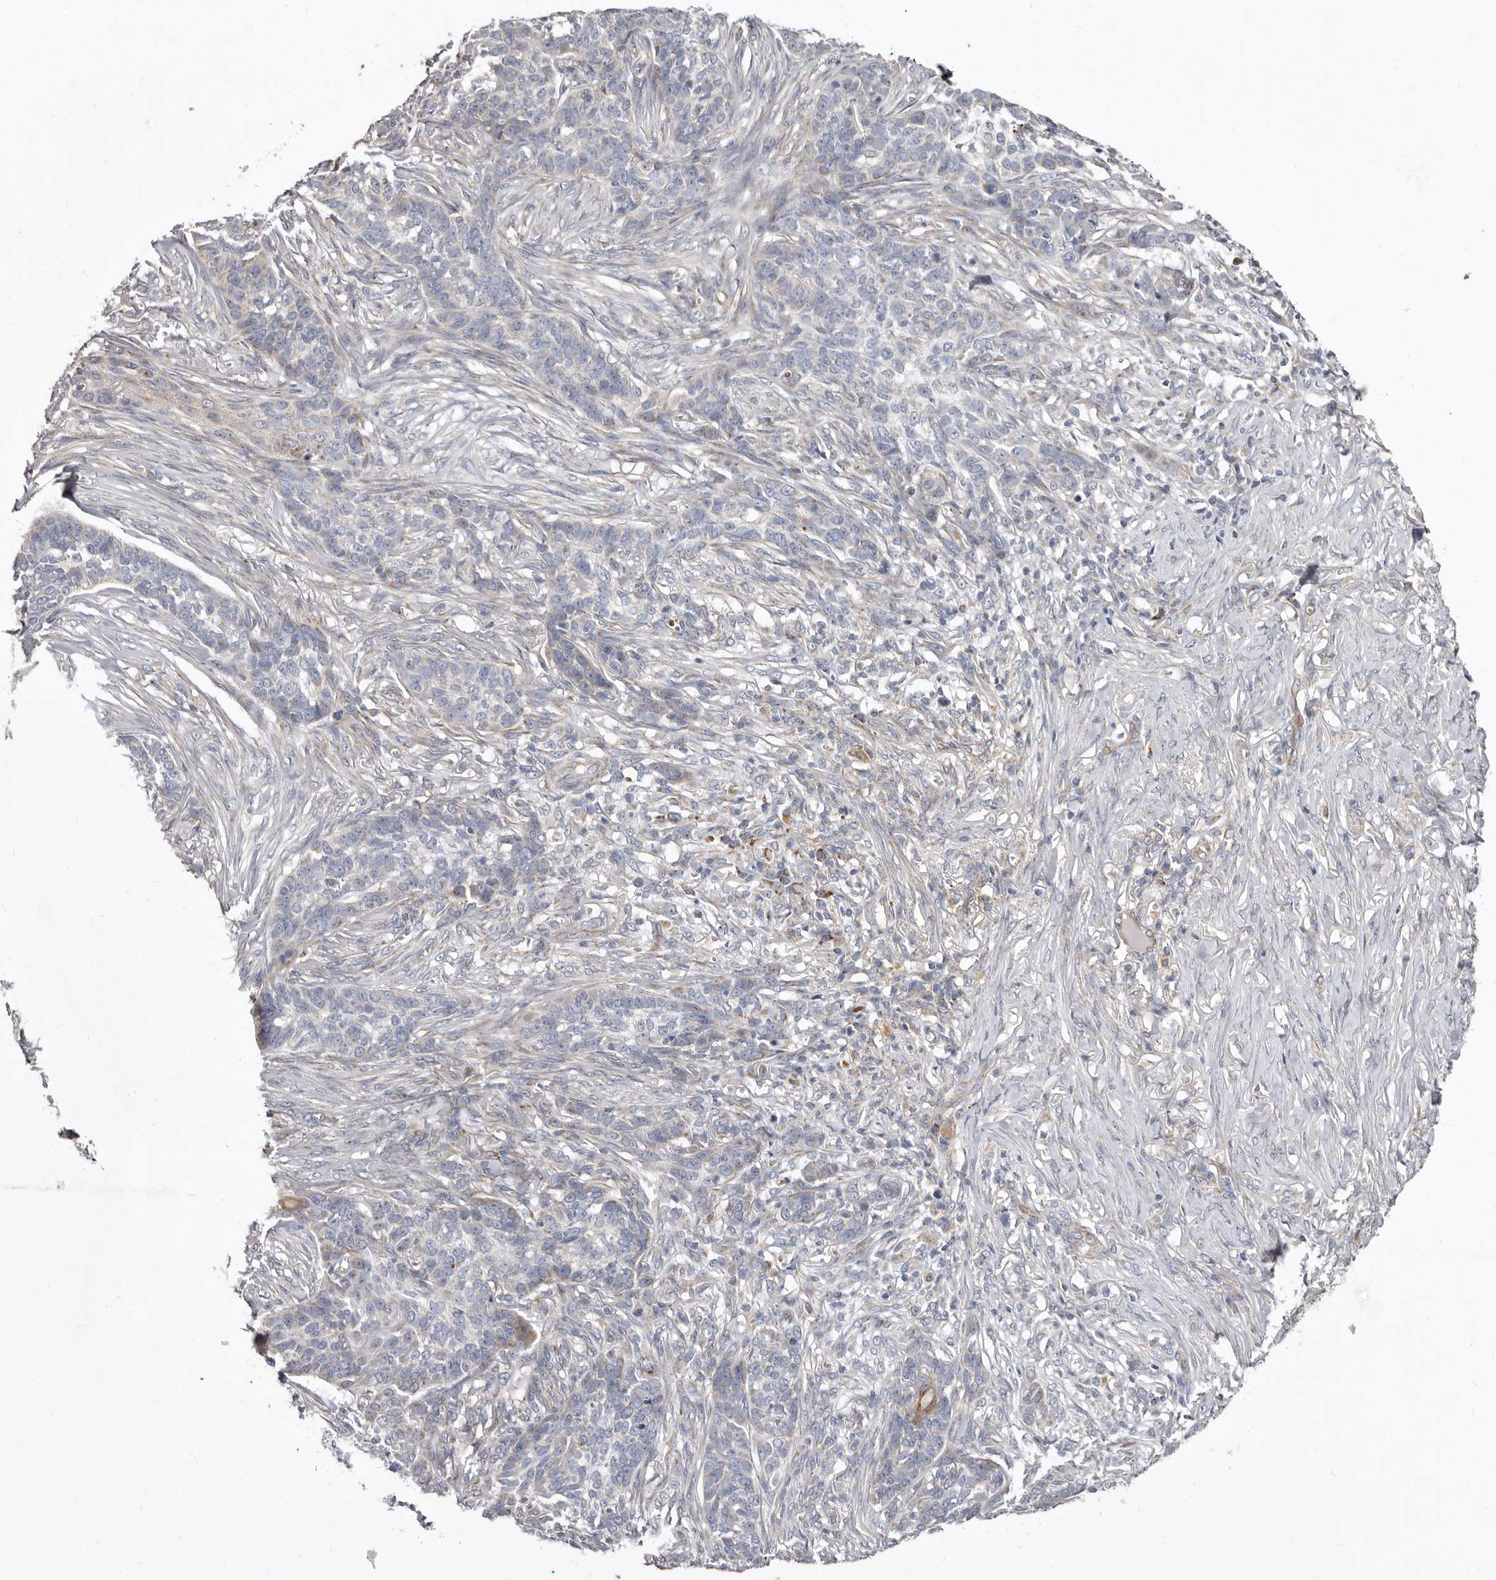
{"staining": {"intensity": "weak", "quantity": "<25%", "location": "cytoplasmic/membranous"}, "tissue": "skin cancer", "cell_type": "Tumor cells", "image_type": "cancer", "snomed": [{"axis": "morphology", "description": "Basal cell carcinoma"}, {"axis": "topography", "description": "Skin"}], "caption": "This photomicrograph is of skin cancer stained with immunohistochemistry (IHC) to label a protein in brown with the nuclei are counter-stained blue. There is no expression in tumor cells.", "gene": "FMO2", "patient": {"sex": "male", "age": 85}}